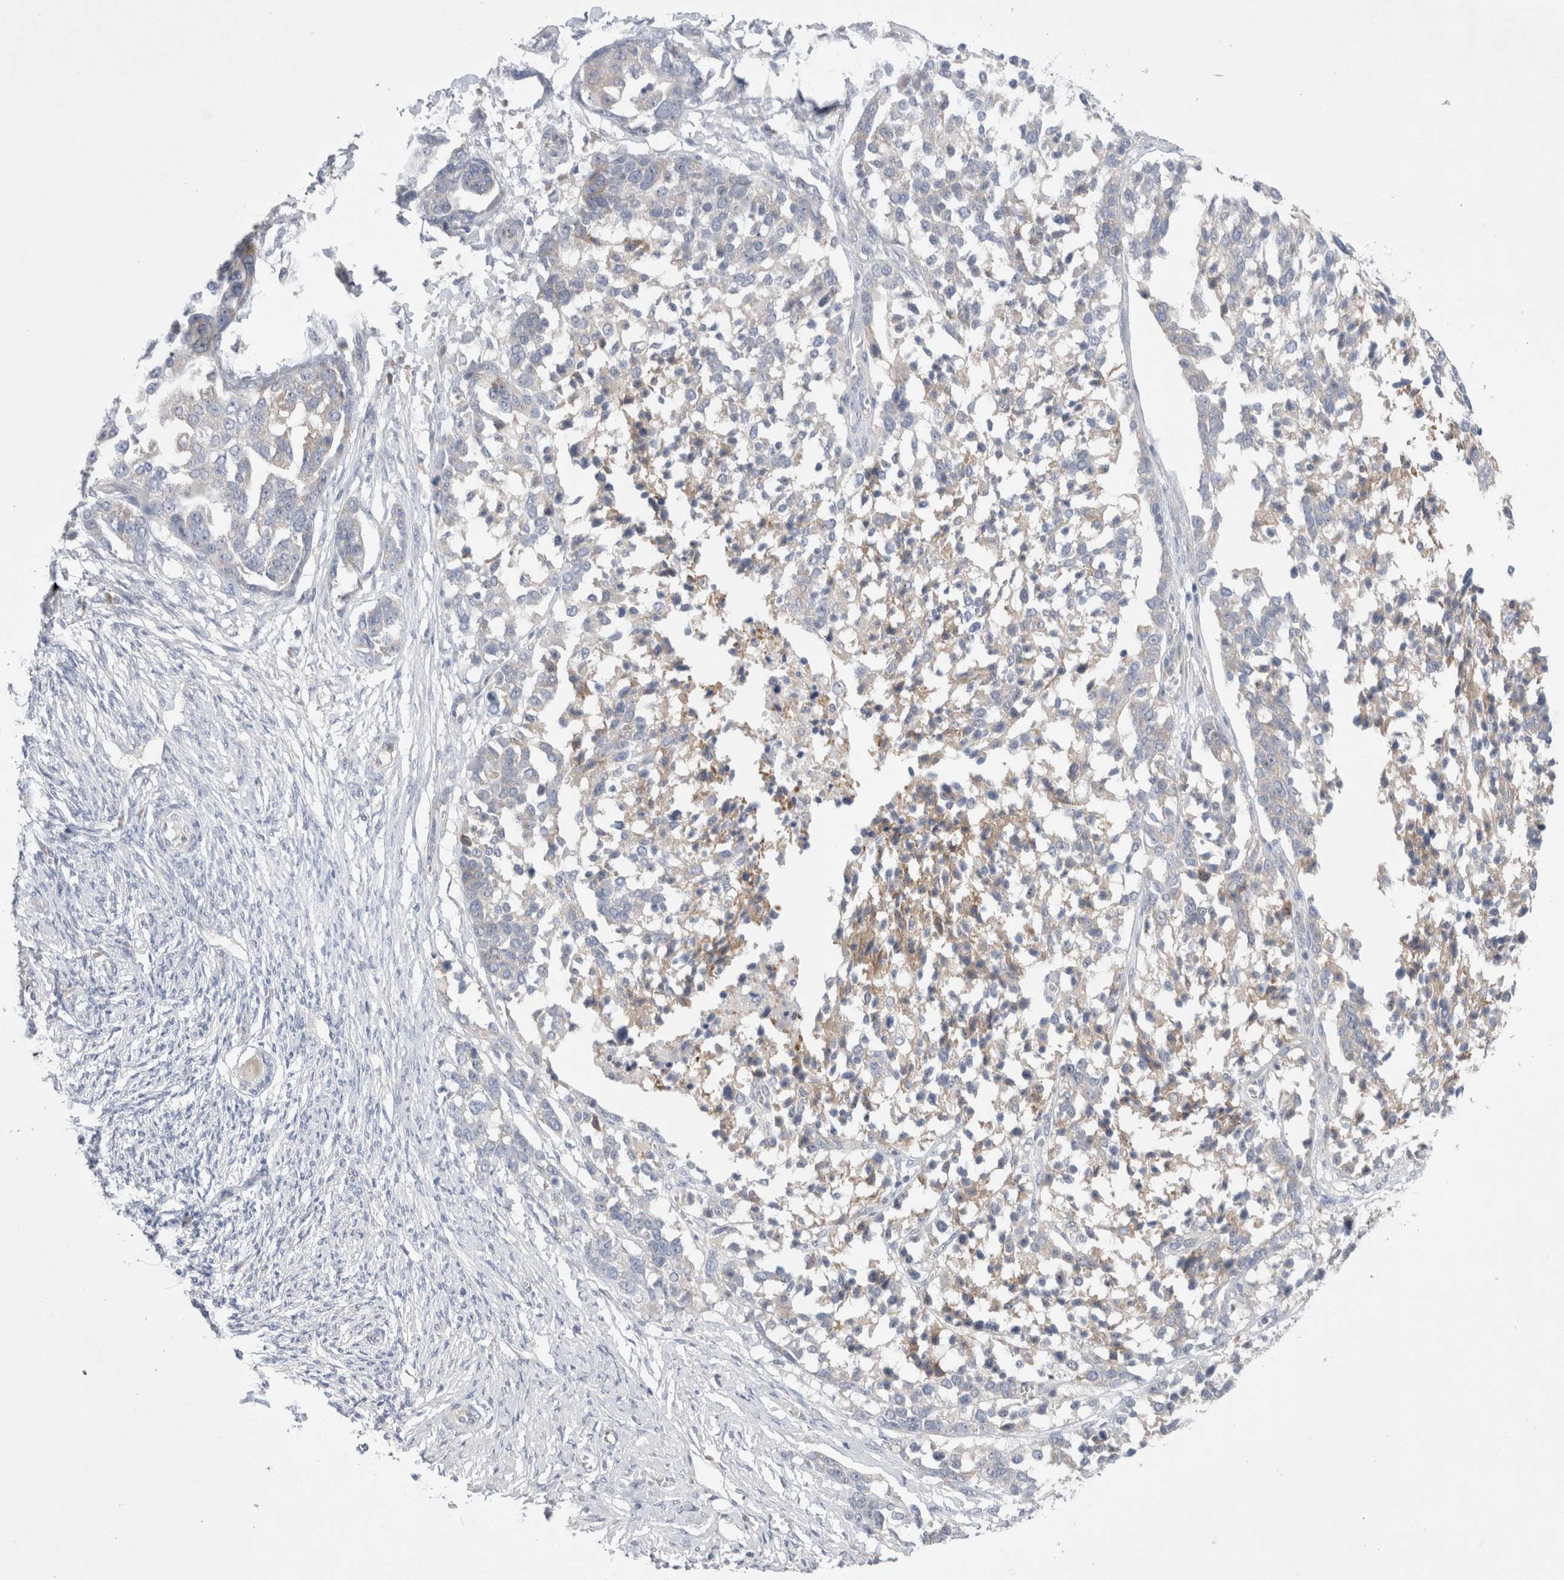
{"staining": {"intensity": "weak", "quantity": "<25%", "location": "cytoplasmic/membranous"}, "tissue": "ovarian cancer", "cell_type": "Tumor cells", "image_type": "cancer", "snomed": [{"axis": "morphology", "description": "Cystadenocarcinoma, serous, NOS"}, {"axis": "topography", "description": "Ovary"}], "caption": "IHC histopathology image of serous cystadenocarcinoma (ovarian) stained for a protein (brown), which exhibits no expression in tumor cells.", "gene": "RBM12B", "patient": {"sex": "female", "age": 44}}